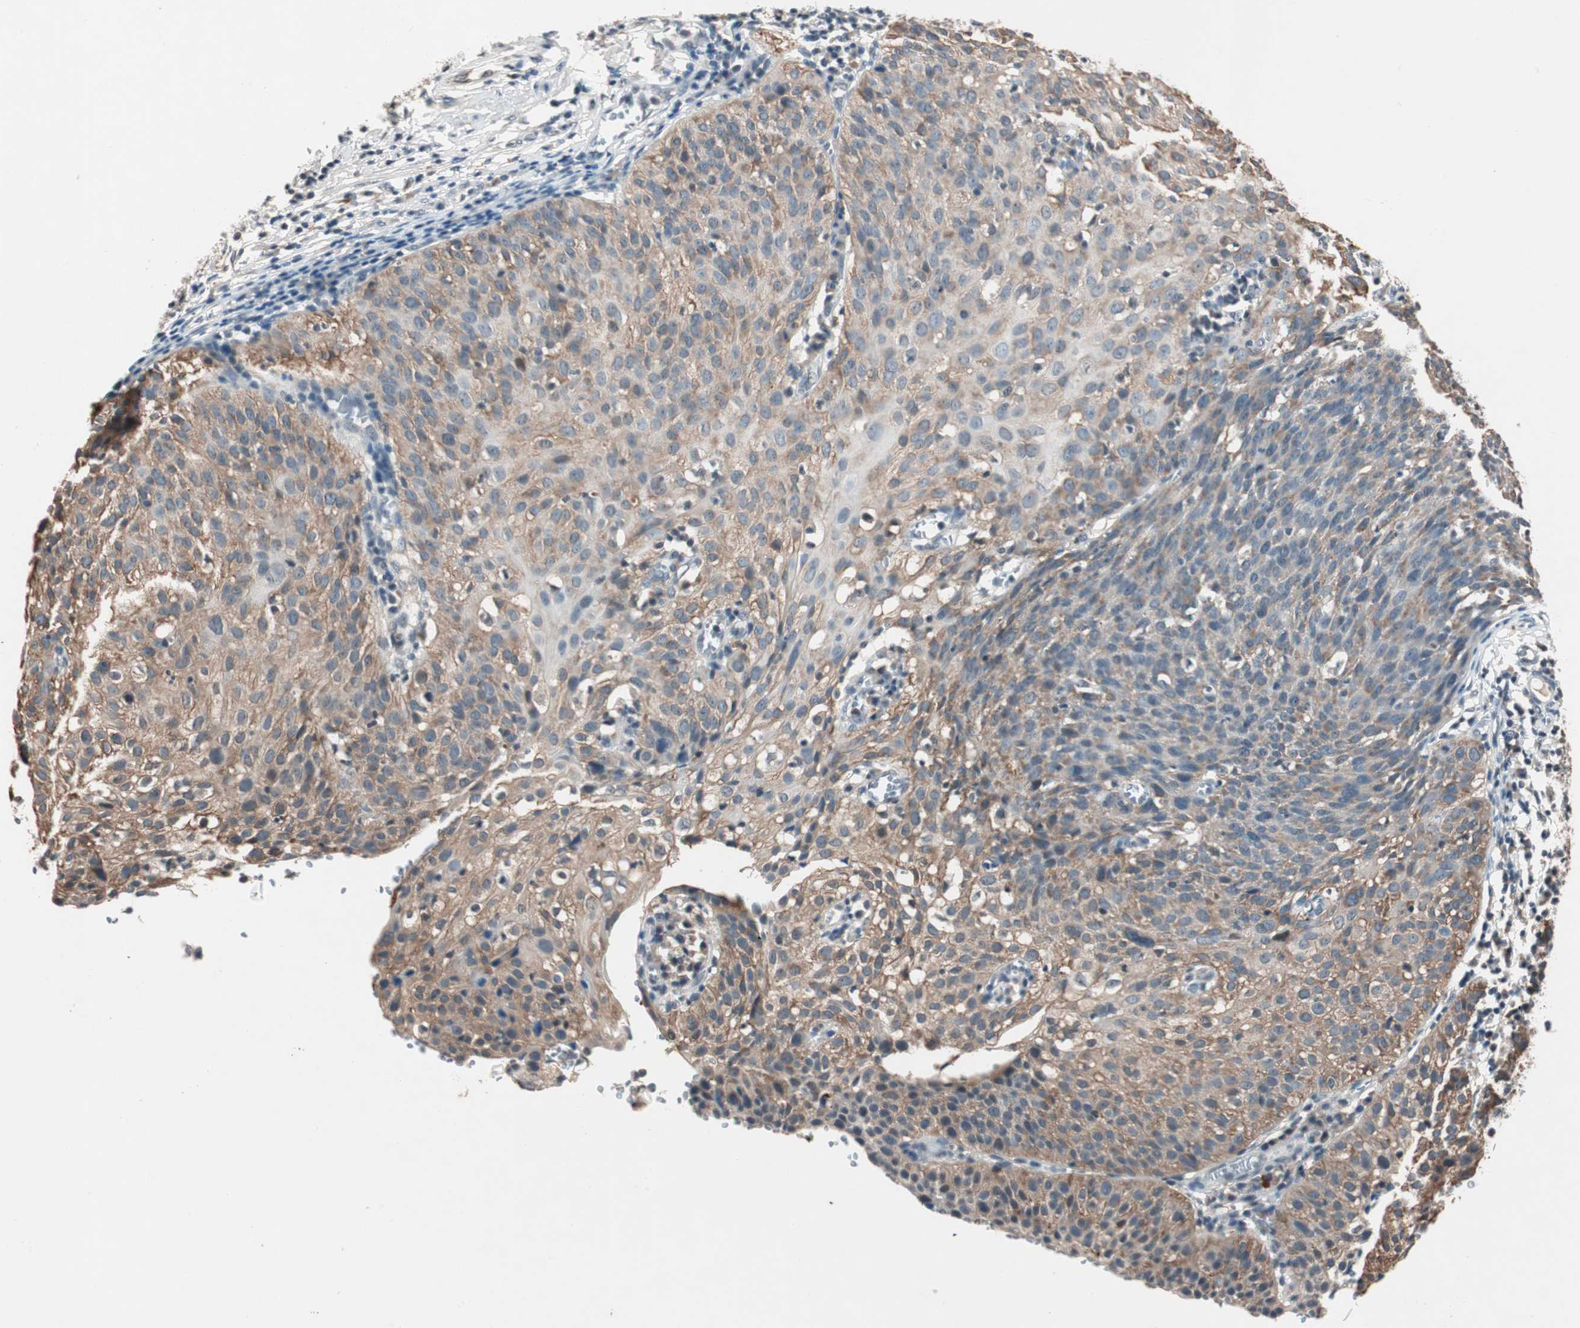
{"staining": {"intensity": "moderate", "quantity": ">75%", "location": "cytoplasmic/membranous"}, "tissue": "cervical cancer", "cell_type": "Tumor cells", "image_type": "cancer", "snomed": [{"axis": "morphology", "description": "Squamous cell carcinoma, NOS"}, {"axis": "topography", "description": "Cervix"}], "caption": "Cervical cancer tissue displays moderate cytoplasmic/membranous positivity in about >75% of tumor cells", "gene": "NFRKB", "patient": {"sex": "female", "age": 38}}